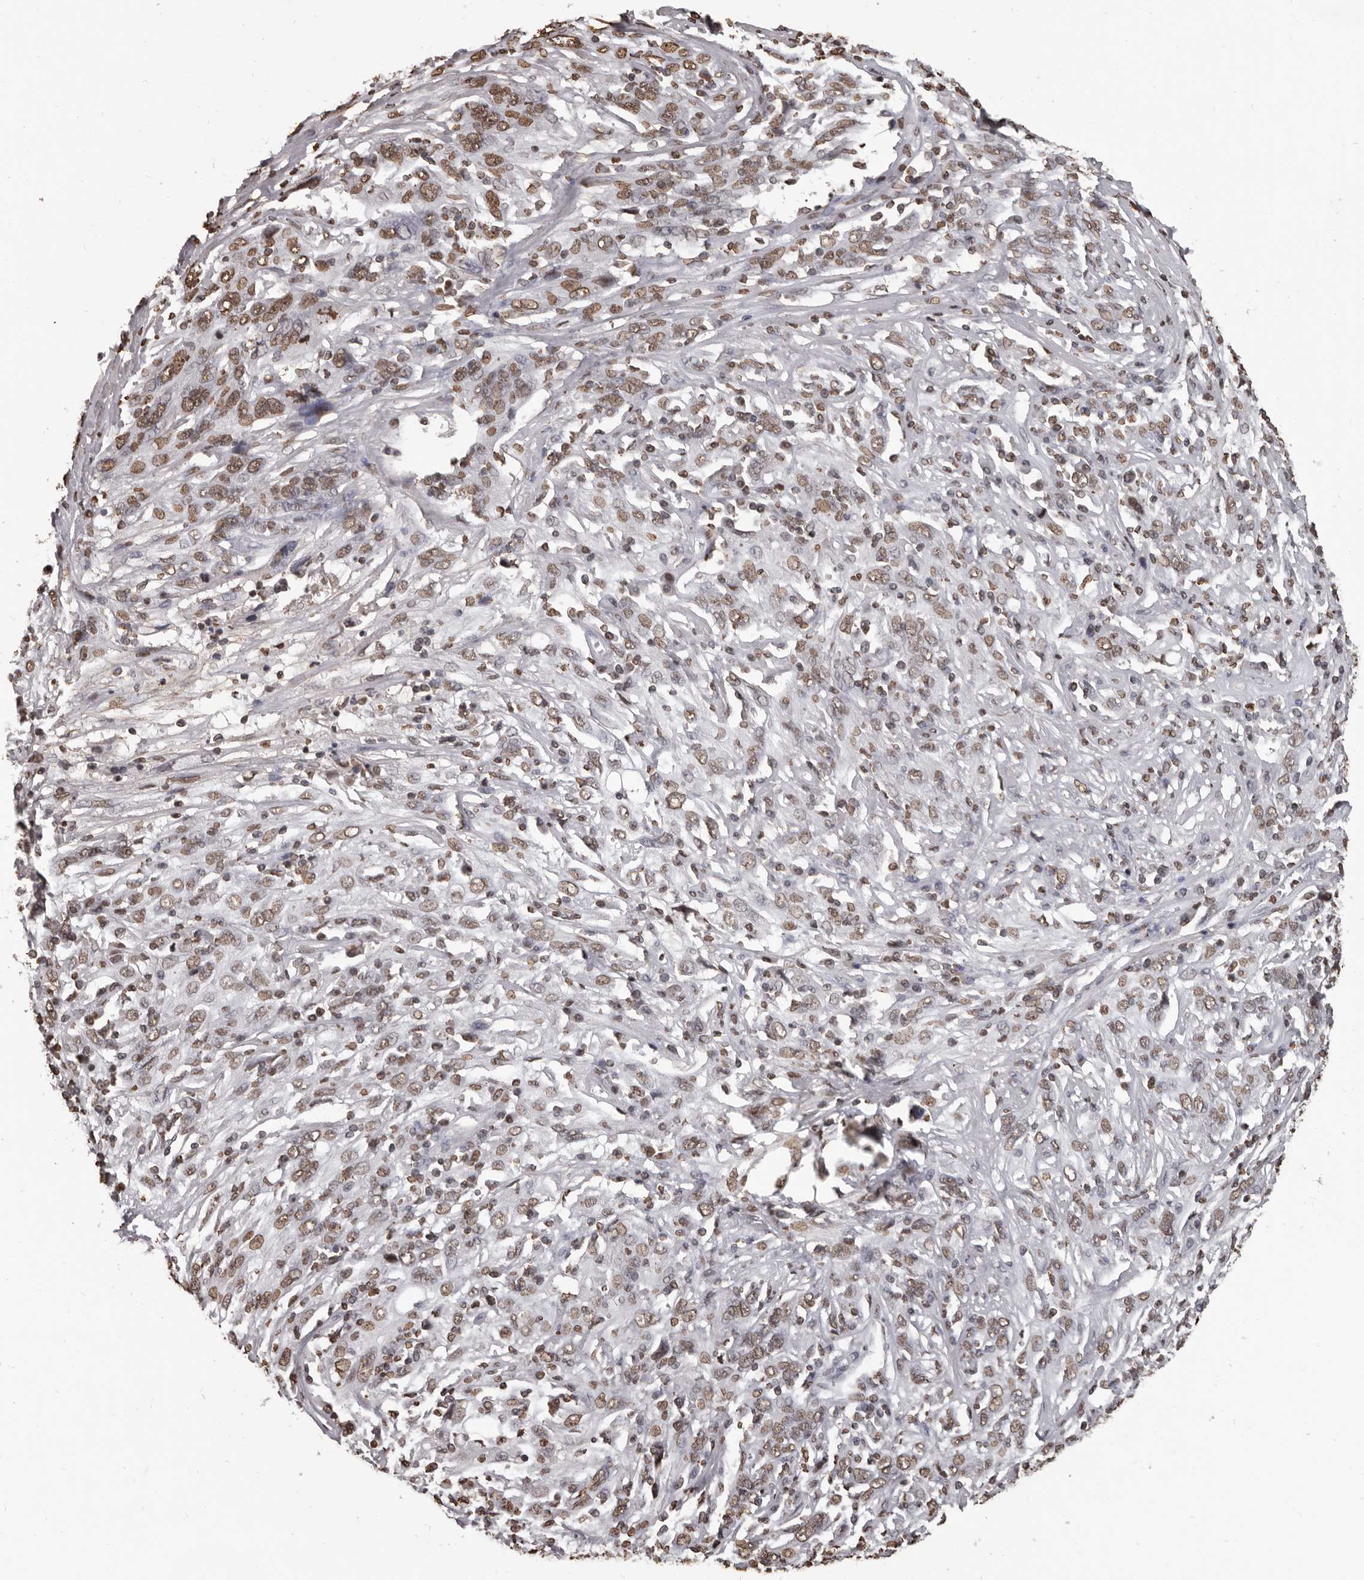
{"staining": {"intensity": "moderate", "quantity": ">75%", "location": "nuclear"}, "tissue": "cervical cancer", "cell_type": "Tumor cells", "image_type": "cancer", "snomed": [{"axis": "morphology", "description": "Squamous cell carcinoma, NOS"}, {"axis": "topography", "description": "Cervix"}], "caption": "Cervical cancer tissue shows moderate nuclear staining in approximately >75% of tumor cells (IHC, brightfield microscopy, high magnification).", "gene": "AHR", "patient": {"sex": "female", "age": 46}}